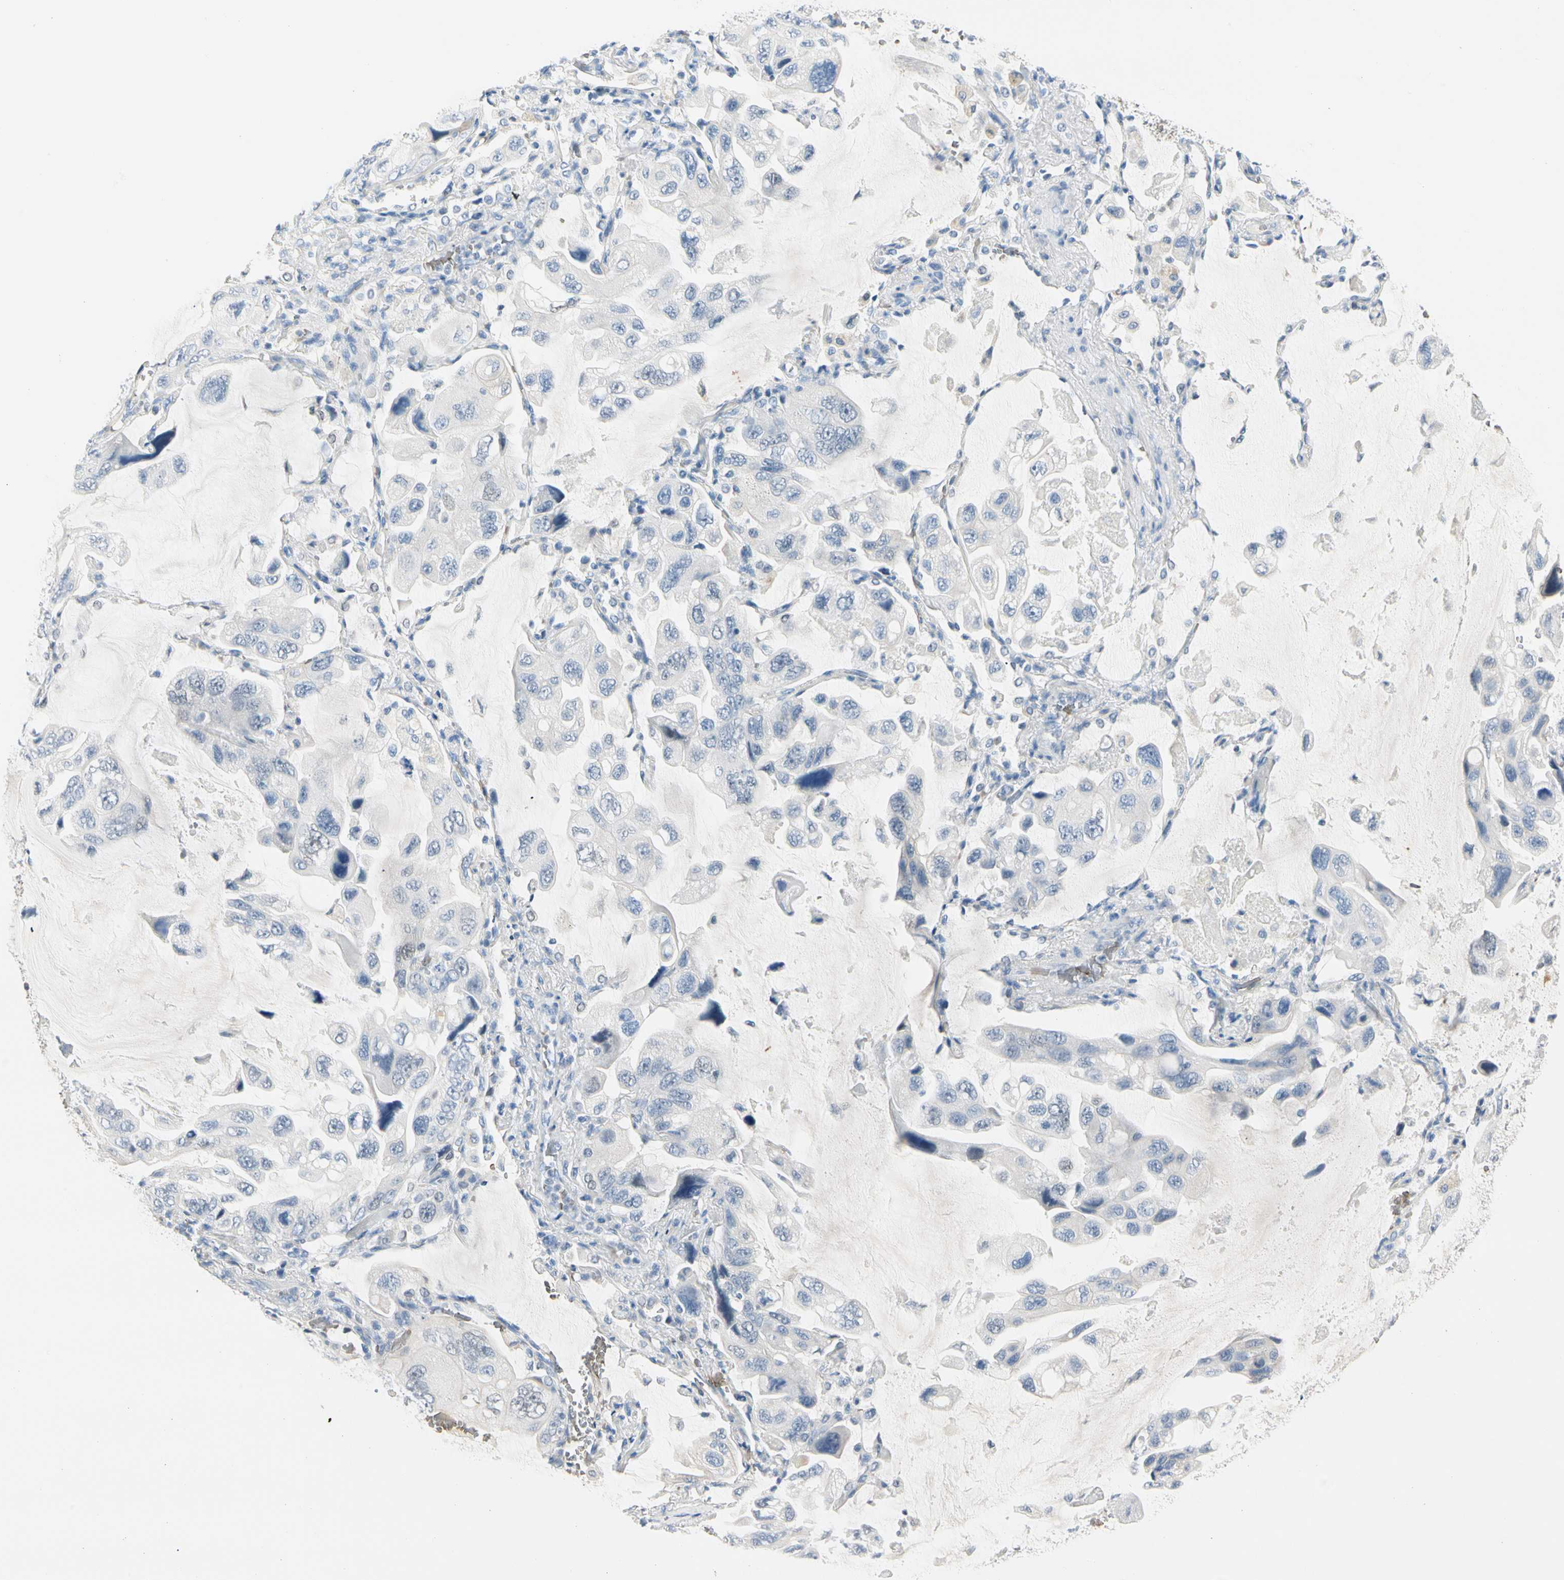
{"staining": {"intensity": "negative", "quantity": "none", "location": "none"}, "tissue": "lung cancer", "cell_type": "Tumor cells", "image_type": "cancer", "snomed": [{"axis": "morphology", "description": "Squamous cell carcinoma, NOS"}, {"axis": "topography", "description": "Lung"}], "caption": "The immunohistochemistry micrograph has no significant expression in tumor cells of lung cancer tissue.", "gene": "CA1", "patient": {"sex": "female", "age": 73}}